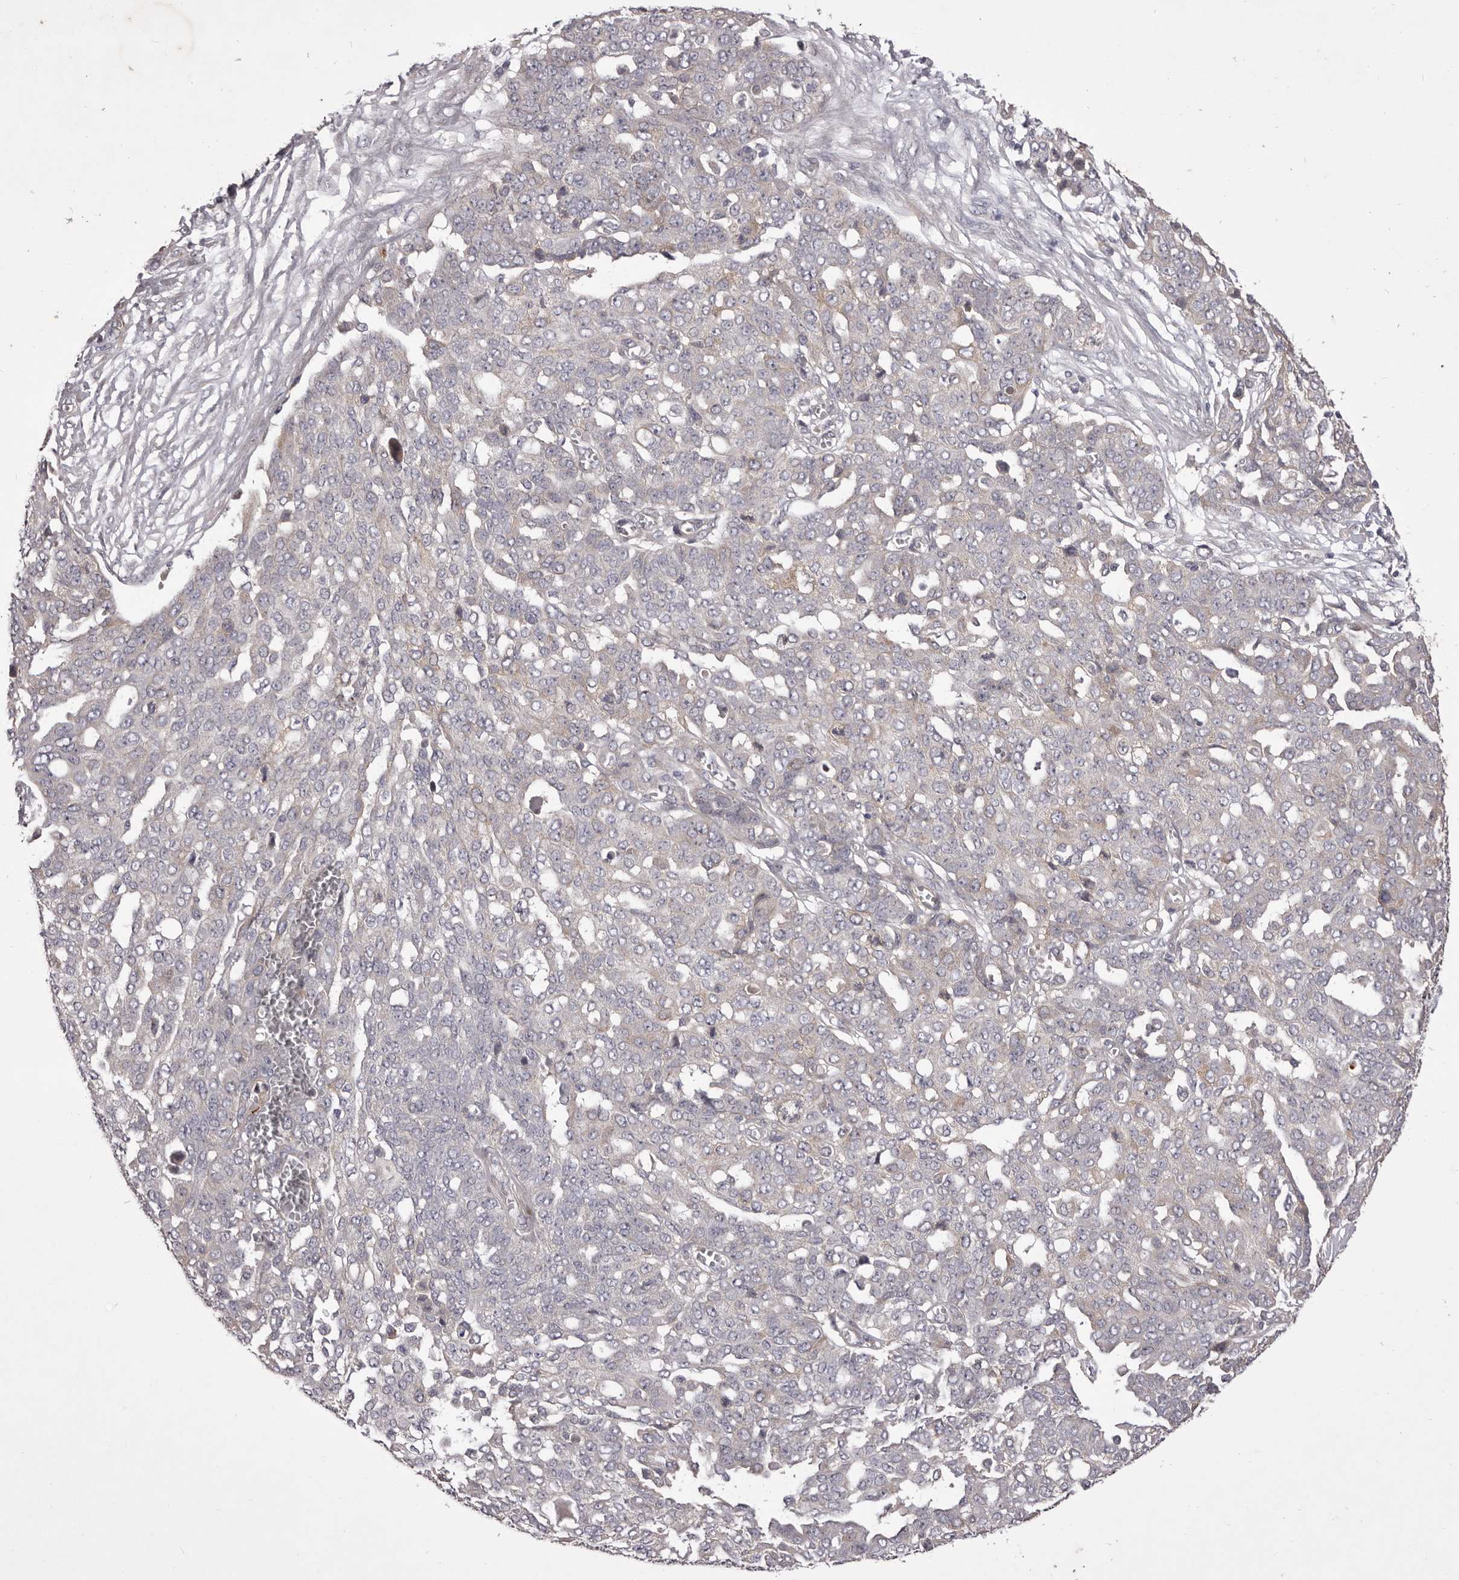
{"staining": {"intensity": "negative", "quantity": "none", "location": "none"}, "tissue": "ovarian cancer", "cell_type": "Tumor cells", "image_type": "cancer", "snomed": [{"axis": "morphology", "description": "Cystadenocarcinoma, serous, NOS"}, {"axis": "topography", "description": "Soft tissue"}, {"axis": "topography", "description": "Ovary"}], "caption": "Immunohistochemistry of human ovarian cancer (serous cystadenocarcinoma) shows no staining in tumor cells.", "gene": "PNRC1", "patient": {"sex": "female", "age": 57}}